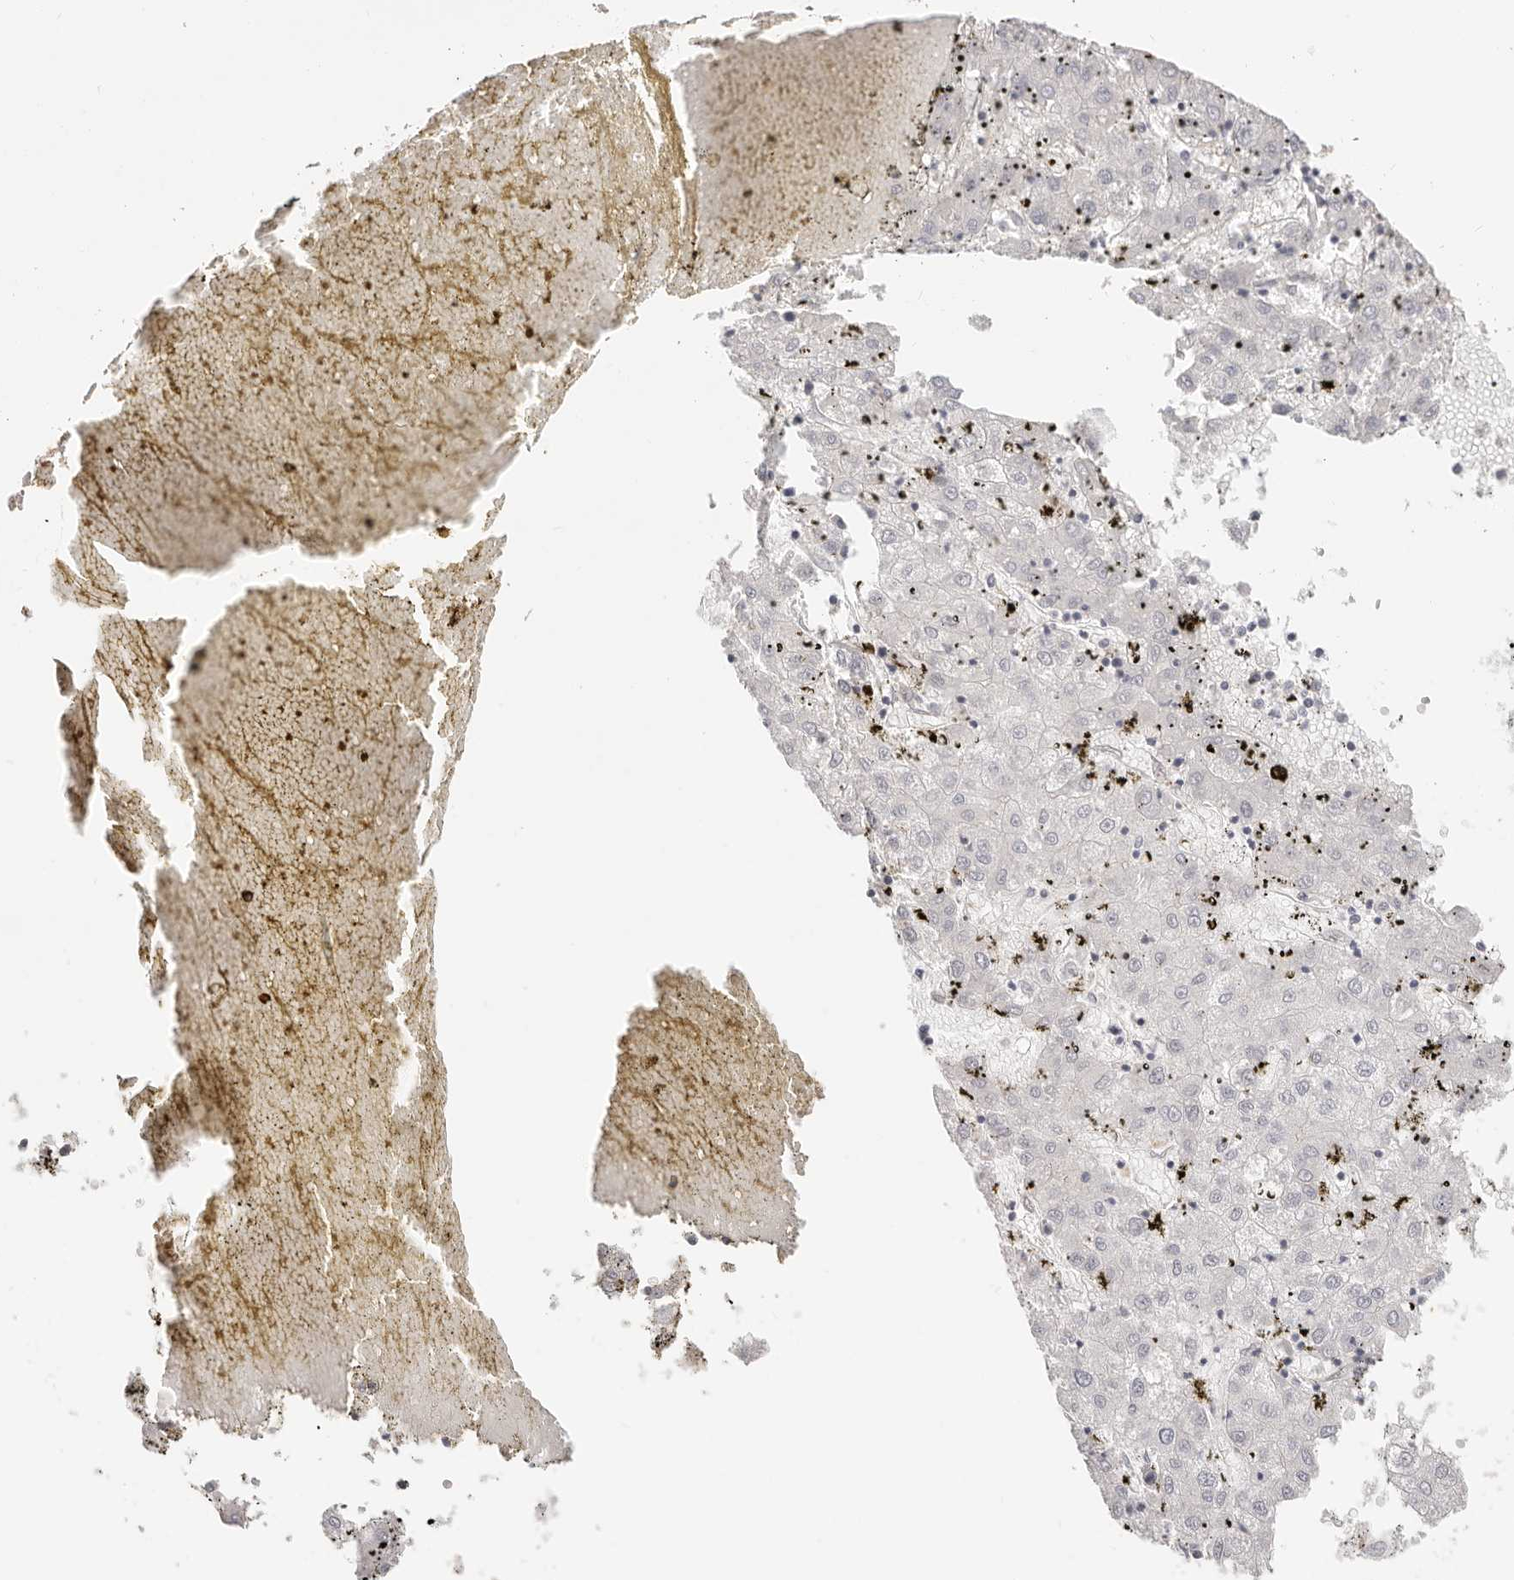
{"staining": {"intensity": "negative", "quantity": "none", "location": "none"}, "tissue": "liver cancer", "cell_type": "Tumor cells", "image_type": "cancer", "snomed": [{"axis": "morphology", "description": "Carcinoma, Hepatocellular, NOS"}, {"axis": "topography", "description": "Liver"}], "caption": "Tumor cells are negative for protein expression in human hepatocellular carcinoma (liver).", "gene": "DTNBP1", "patient": {"sex": "male", "age": 72}}